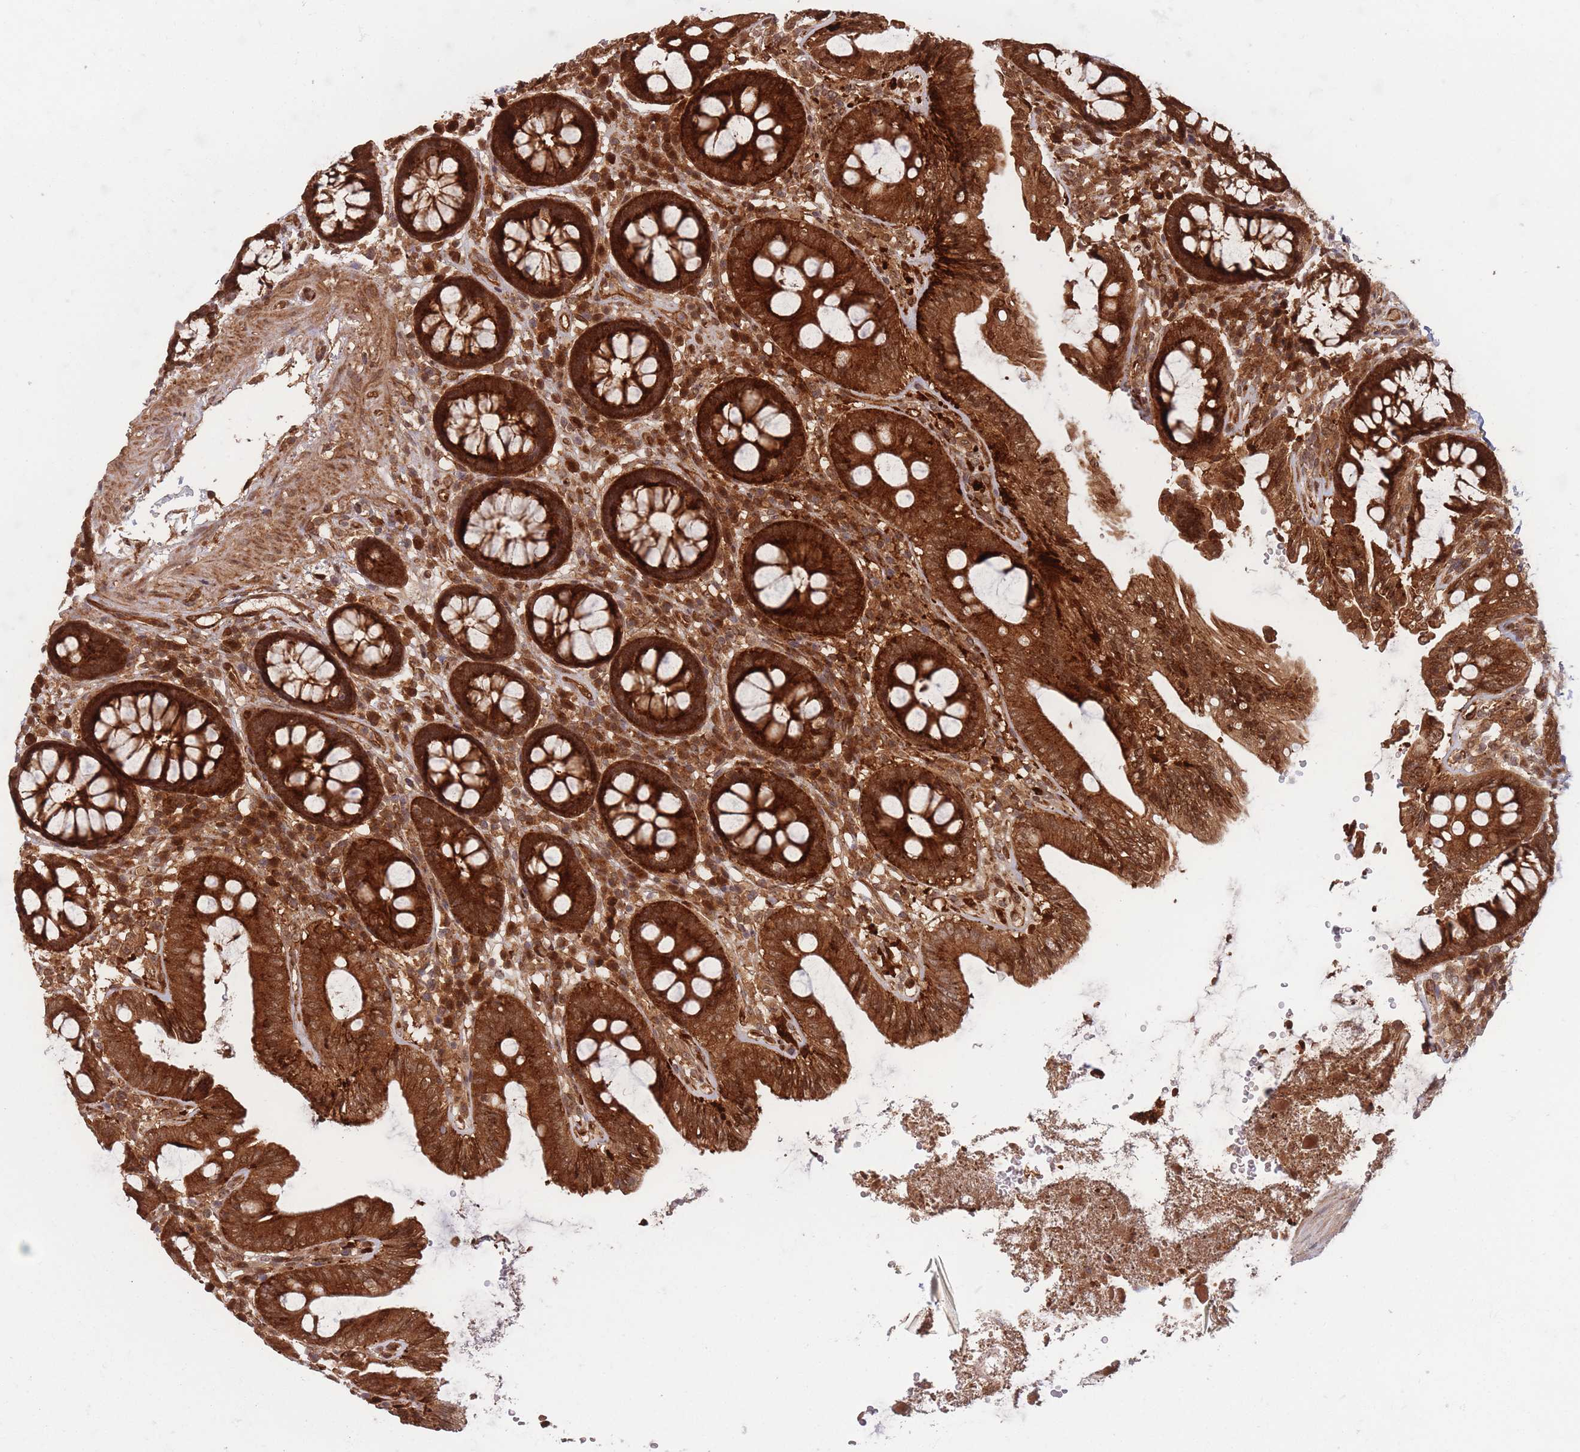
{"staining": {"intensity": "moderate", "quantity": ">75%", "location": "cytoplasmic/membranous"}, "tissue": "colon", "cell_type": "Endothelial cells", "image_type": "normal", "snomed": [{"axis": "morphology", "description": "Normal tissue, NOS"}, {"axis": "topography", "description": "Colon"}], "caption": "Immunohistochemistry (DAB (3,3'-diaminobenzidine)) staining of benign colon reveals moderate cytoplasmic/membranous protein positivity in approximately >75% of endothelial cells. (DAB (3,3'-diaminobenzidine) = brown stain, brightfield microscopy at high magnification).", "gene": "PODXL2", "patient": {"sex": "male", "age": 84}}